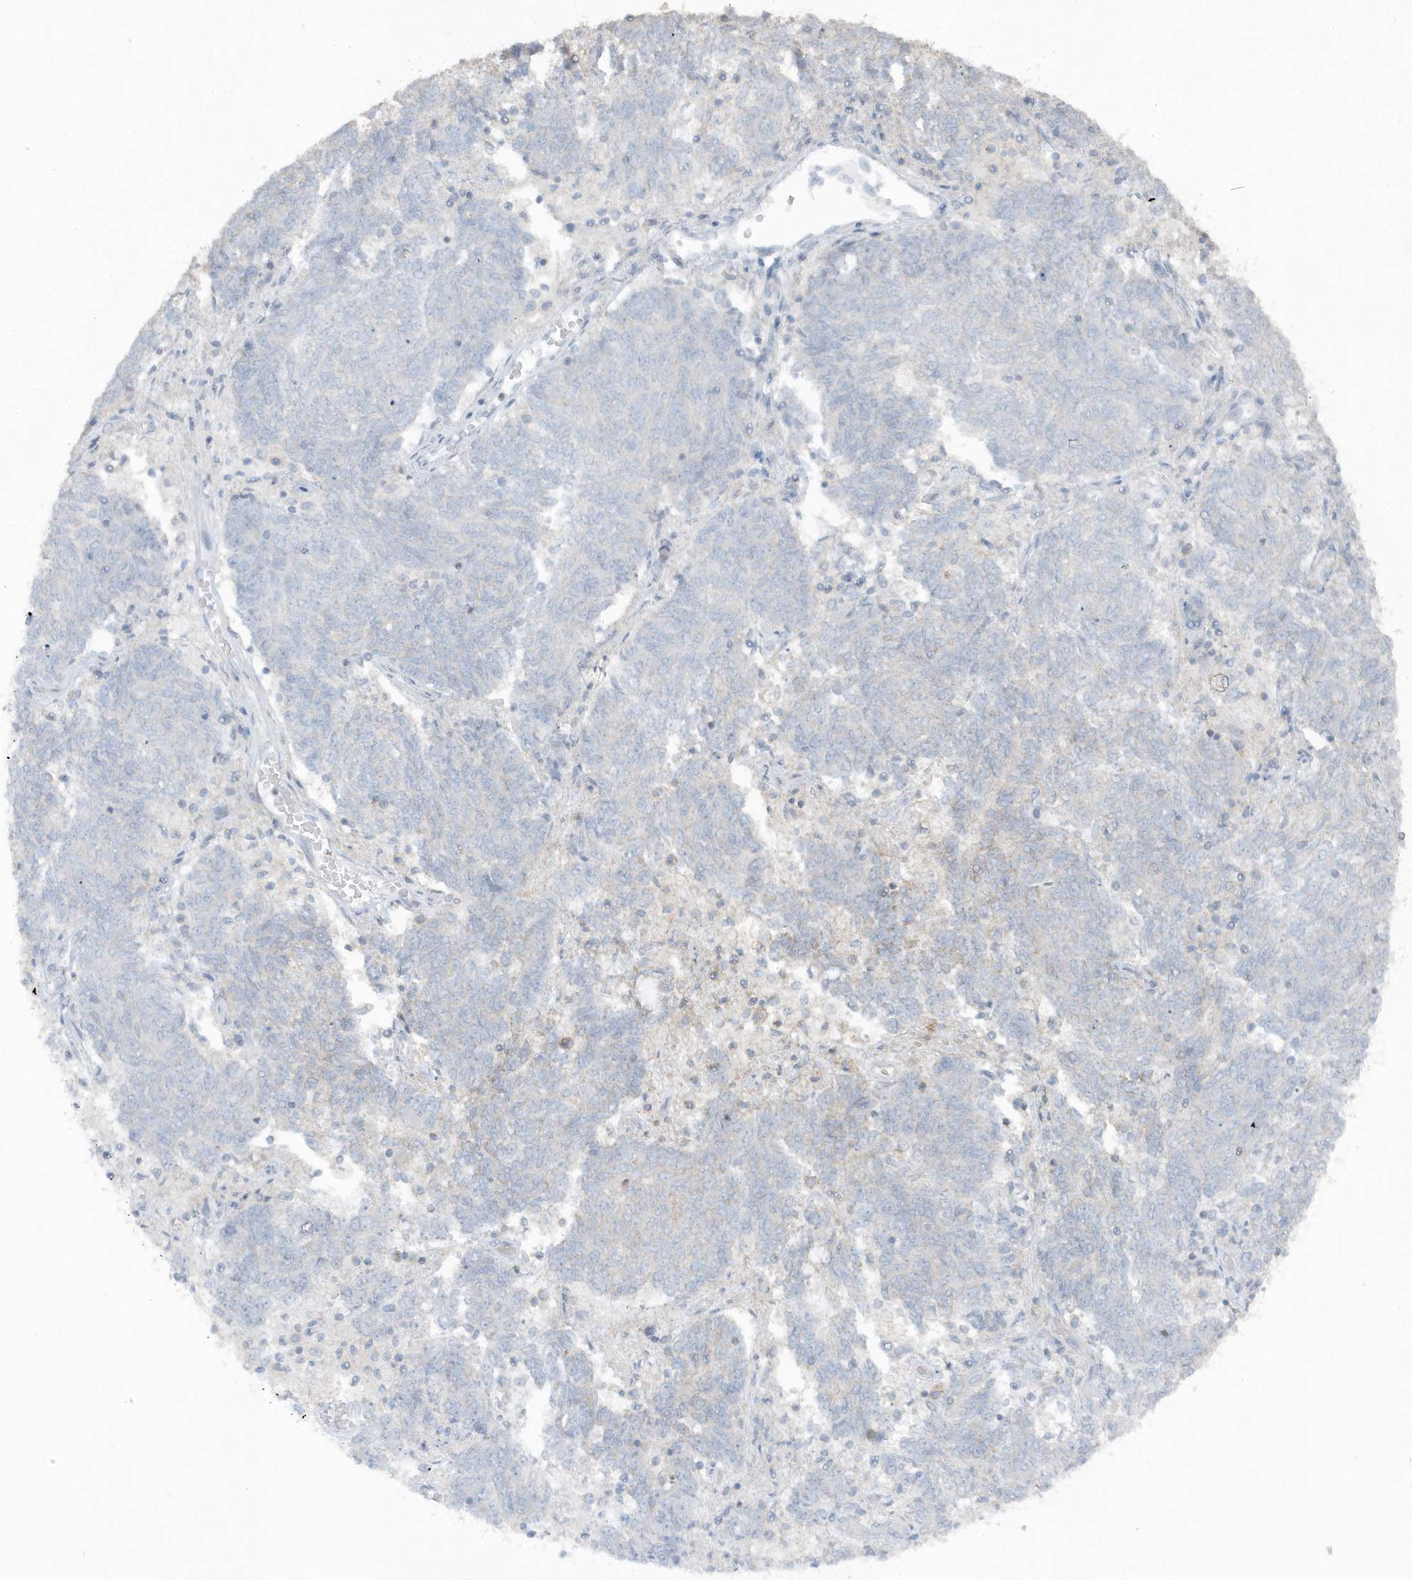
{"staining": {"intensity": "negative", "quantity": "none", "location": "none"}, "tissue": "endometrial cancer", "cell_type": "Tumor cells", "image_type": "cancer", "snomed": [{"axis": "morphology", "description": "Adenocarcinoma, NOS"}, {"axis": "topography", "description": "Endometrium"}], "caption": "Immunohistochemistry (IHC) image of human endometrial cancer stained for a protein (brown), which exhibits no staining in tumor cells. Nuclei are stained in blue.", "gene": "ACTC1", "patient": {"sex": "female", "age": 80}}